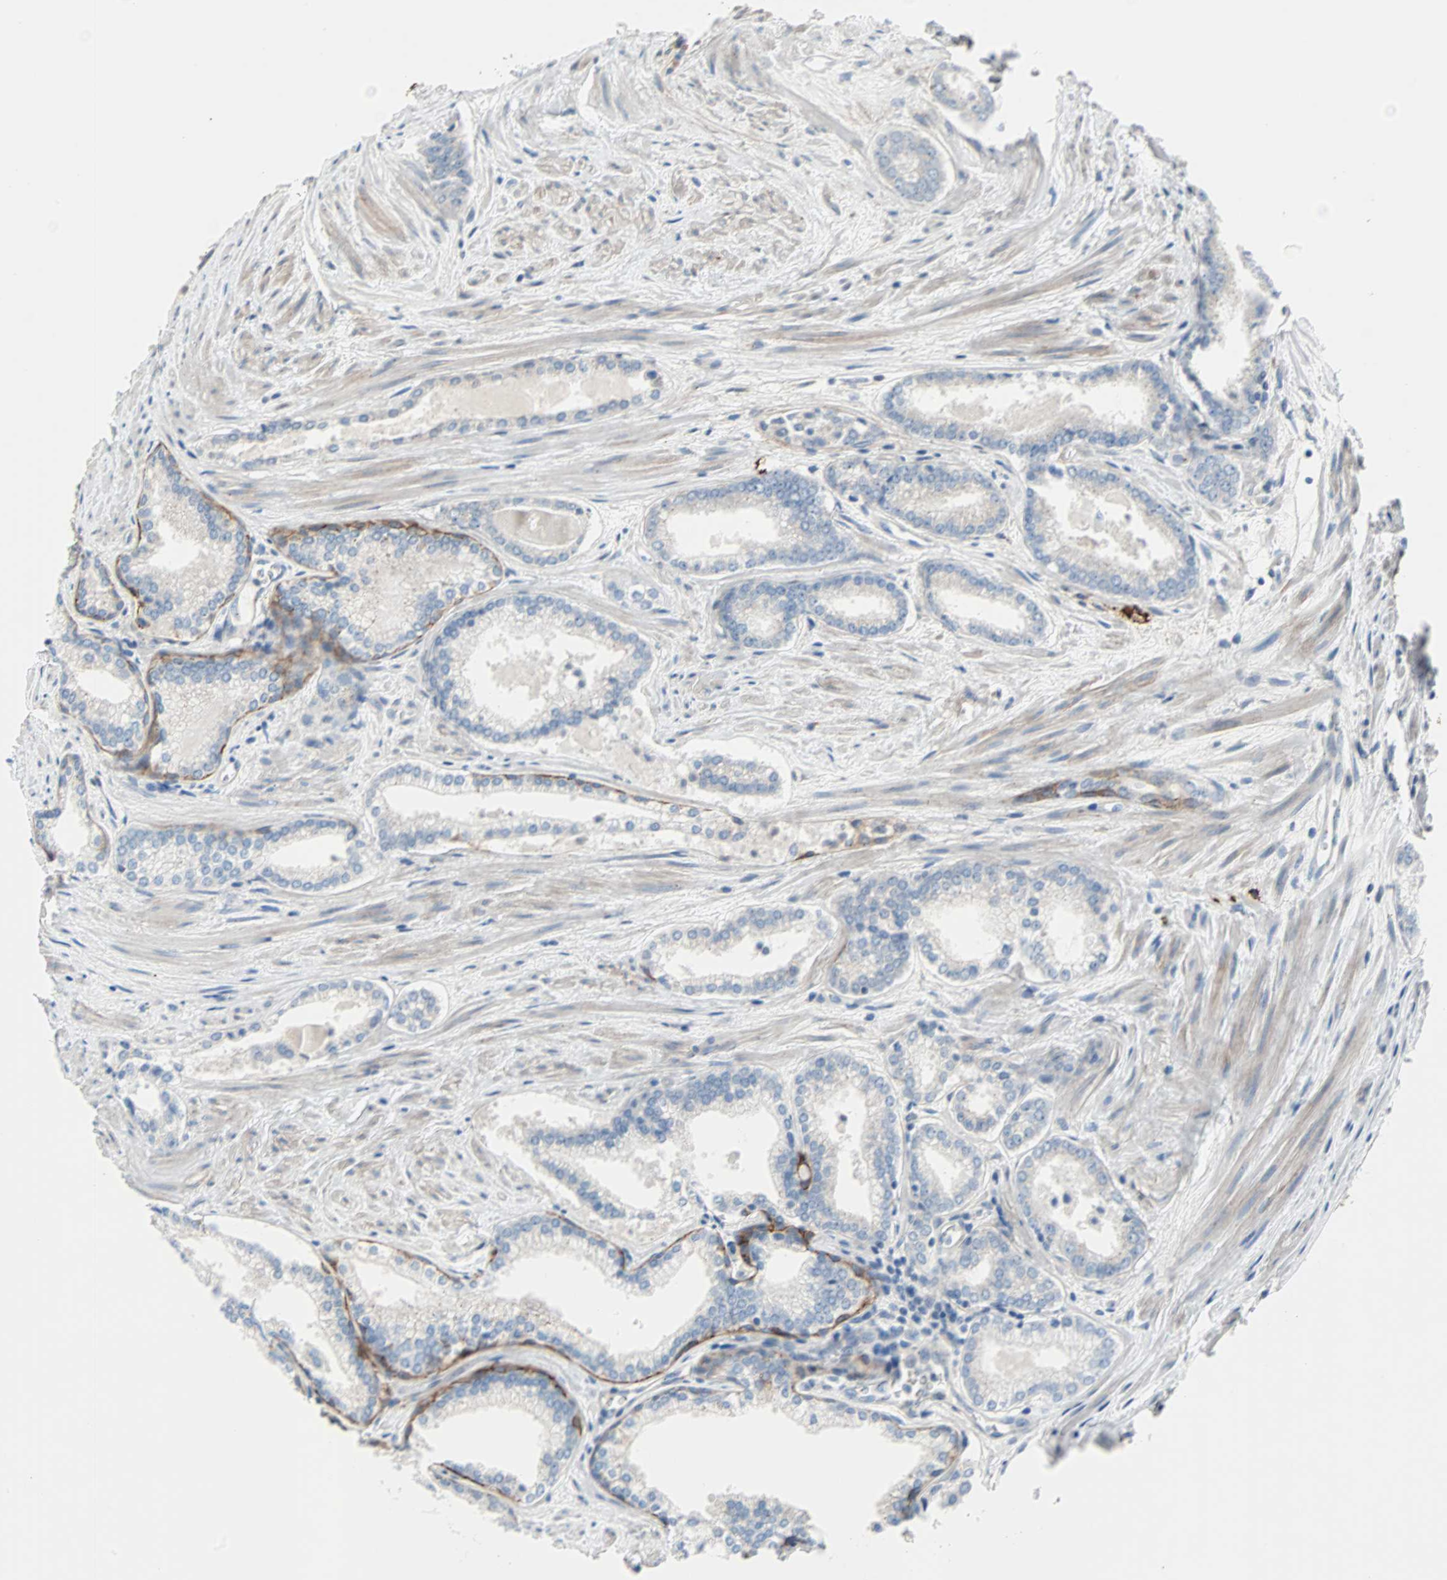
{"staining": {"intensity": "negative", "quantity": "none", "location": "none"}, "tissue": "prostate cancer", "cell_type": "Tumor cells", "image_type": "cancer", "snomed": [{"axis": "morphology", "description": "Adenocarcinoma, Low grade"}, {"axis": "topography", "description": "Prostate"}], "caption": "This image is of prostate low-grade adenocarcinoma stained with IHC to label a protein in brown with the nuclei are counter-stained blue. There is no expression in tumor cells. Brightfield microscopy of IHC stained with DAB (brown) and hematoxylin (blue), captured at high magnification.", "gene": "PDPN", "patient": {"sex": "male", "age": 60}}